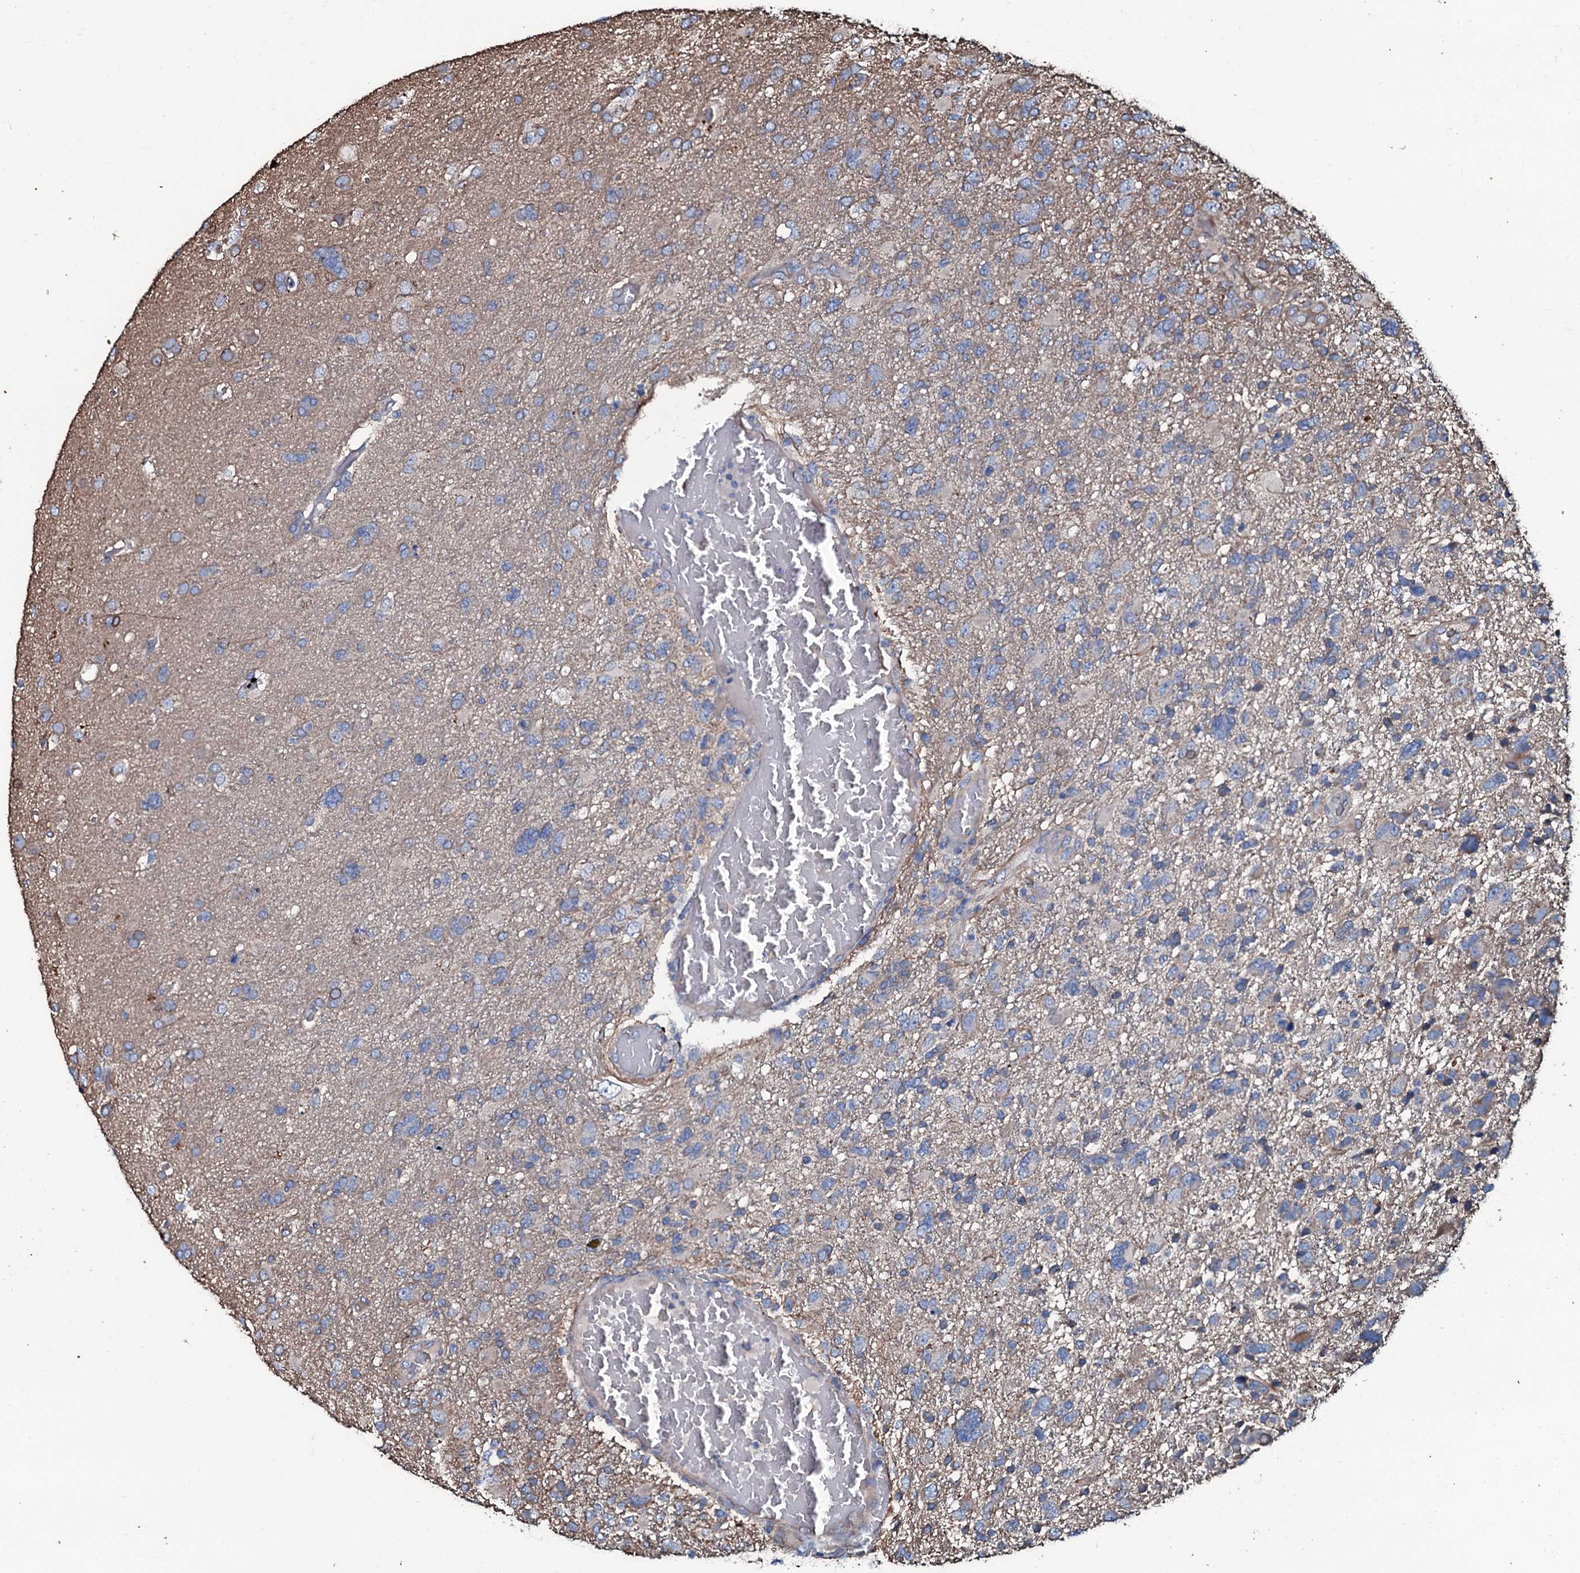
{"staining": {"intensity": "moderate", "quantity": "25%-75%", "location": "cytoplasmic/membranous"}, "tissue": "glioma", "cell_type": "Tumor cells", "image_type": "cancer", "snomed": [{"axis": "morphology", "description": "Glioma, malignant, High grade"}, {"axis": "topography", "description": "Brain"}], "caption": "Approximately 25%-75% of tumor cells in human glioma display moderate cytoplasmic/membranous protein positivity as visualized by brown immunohistochemical staining.", "gene": "DMAC2", "patient": {"sex": "male", "age": 61}}